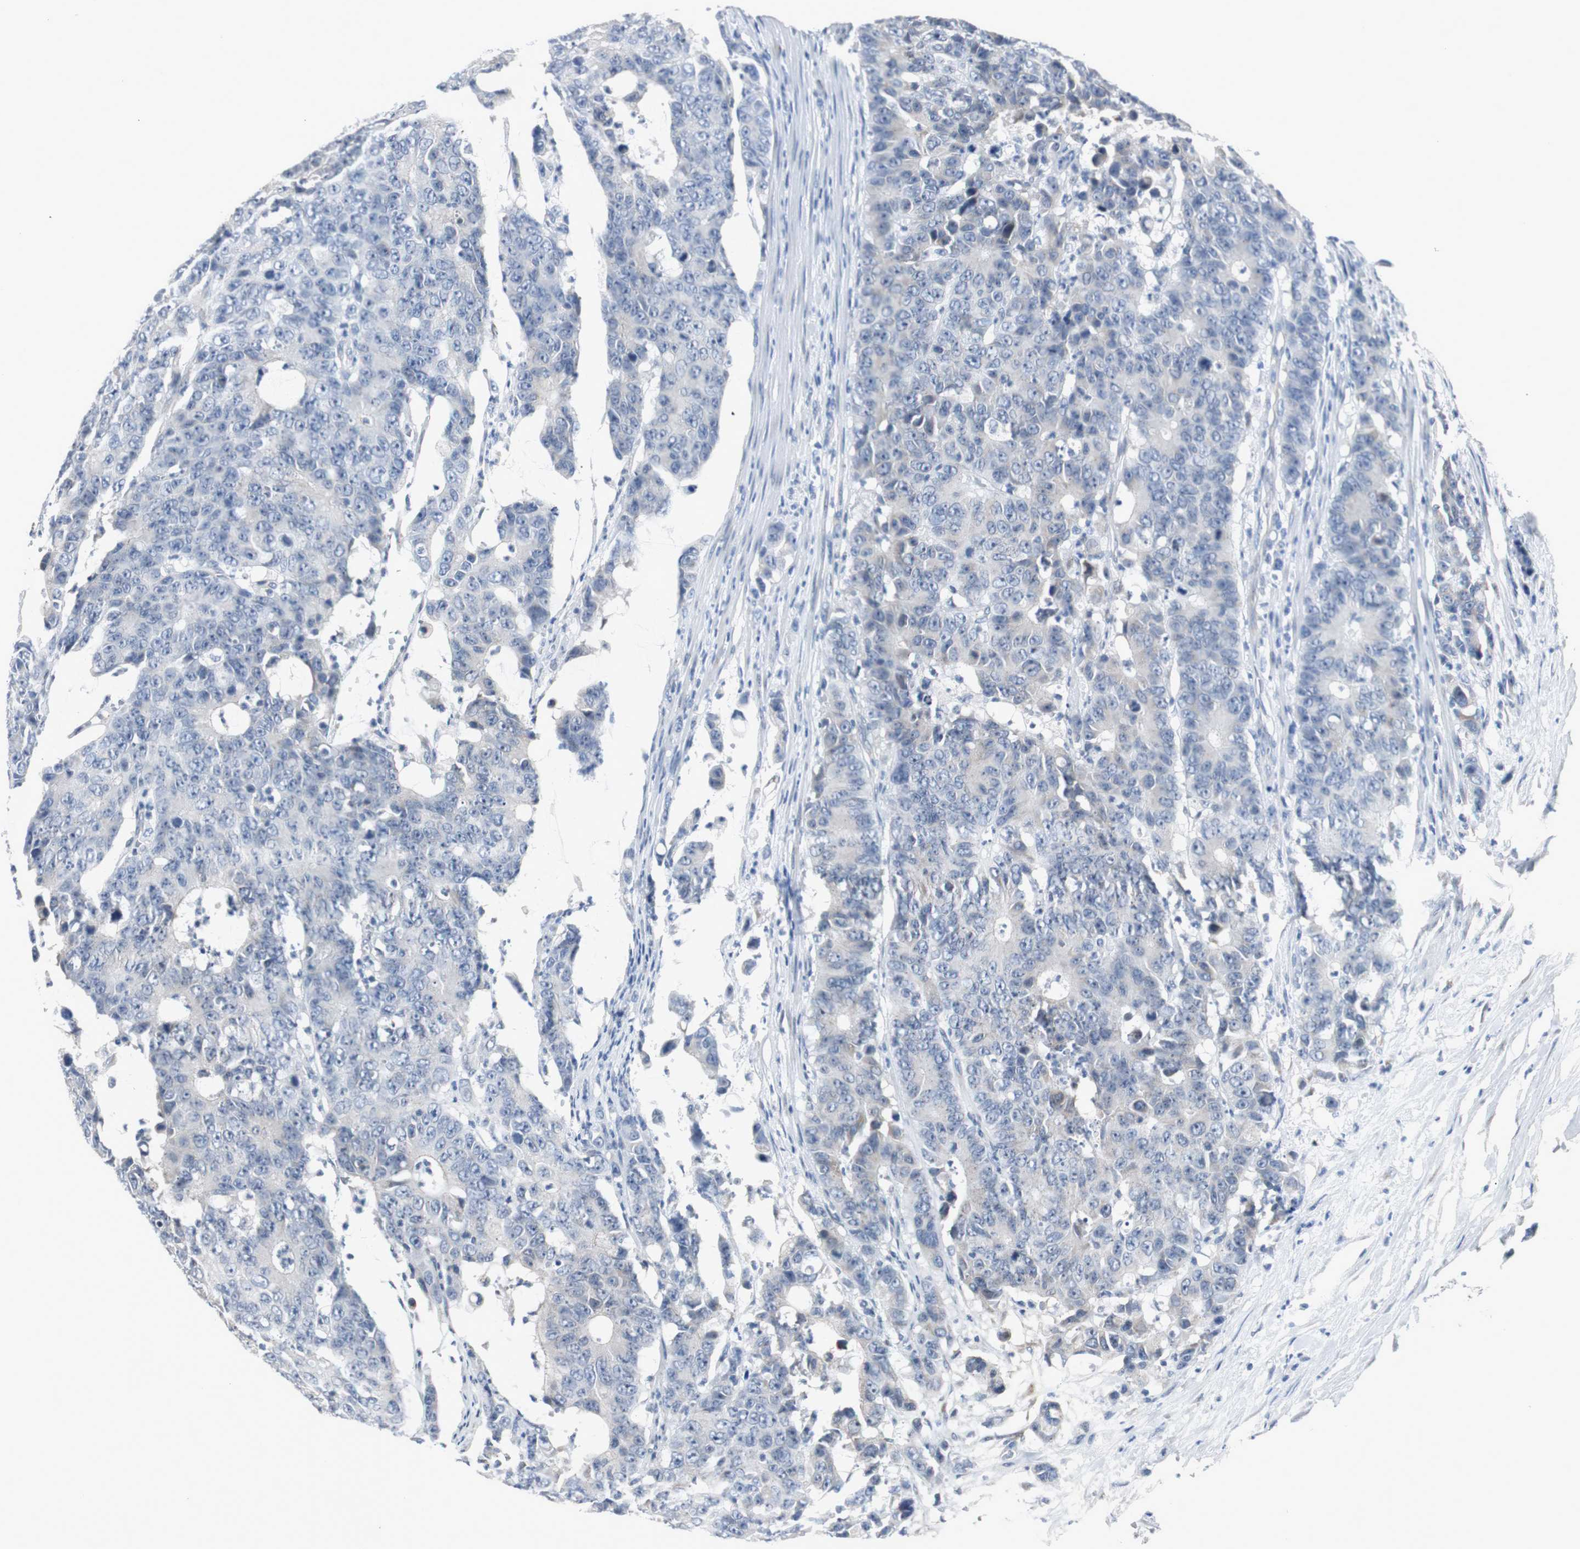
{"staining": {"intensity": "negative", "quantity": "none", "location": "none"}, "tissue": "colorectal cancer", "cell_type": "Tumor cells", "image_type": "cancer", "snomed": [{"axis": "morphology", "description": "Adenocarcinoma, NOS"}, {"axis": "topography", "description": "Colon"}], "caption": "This photomicrograph is of colorectal cancer stained with IHC to label a protein in brown with the nuclei are counter-stained blue. There is no staining in tumor cells. The staining is performed using DAB (3,3'-diaminobenzidine) brown chromogen with nuclei counter-stained in using hematoxylin.", "gene": "SOX30", "patient": {"sex": "female", "age": 86}}